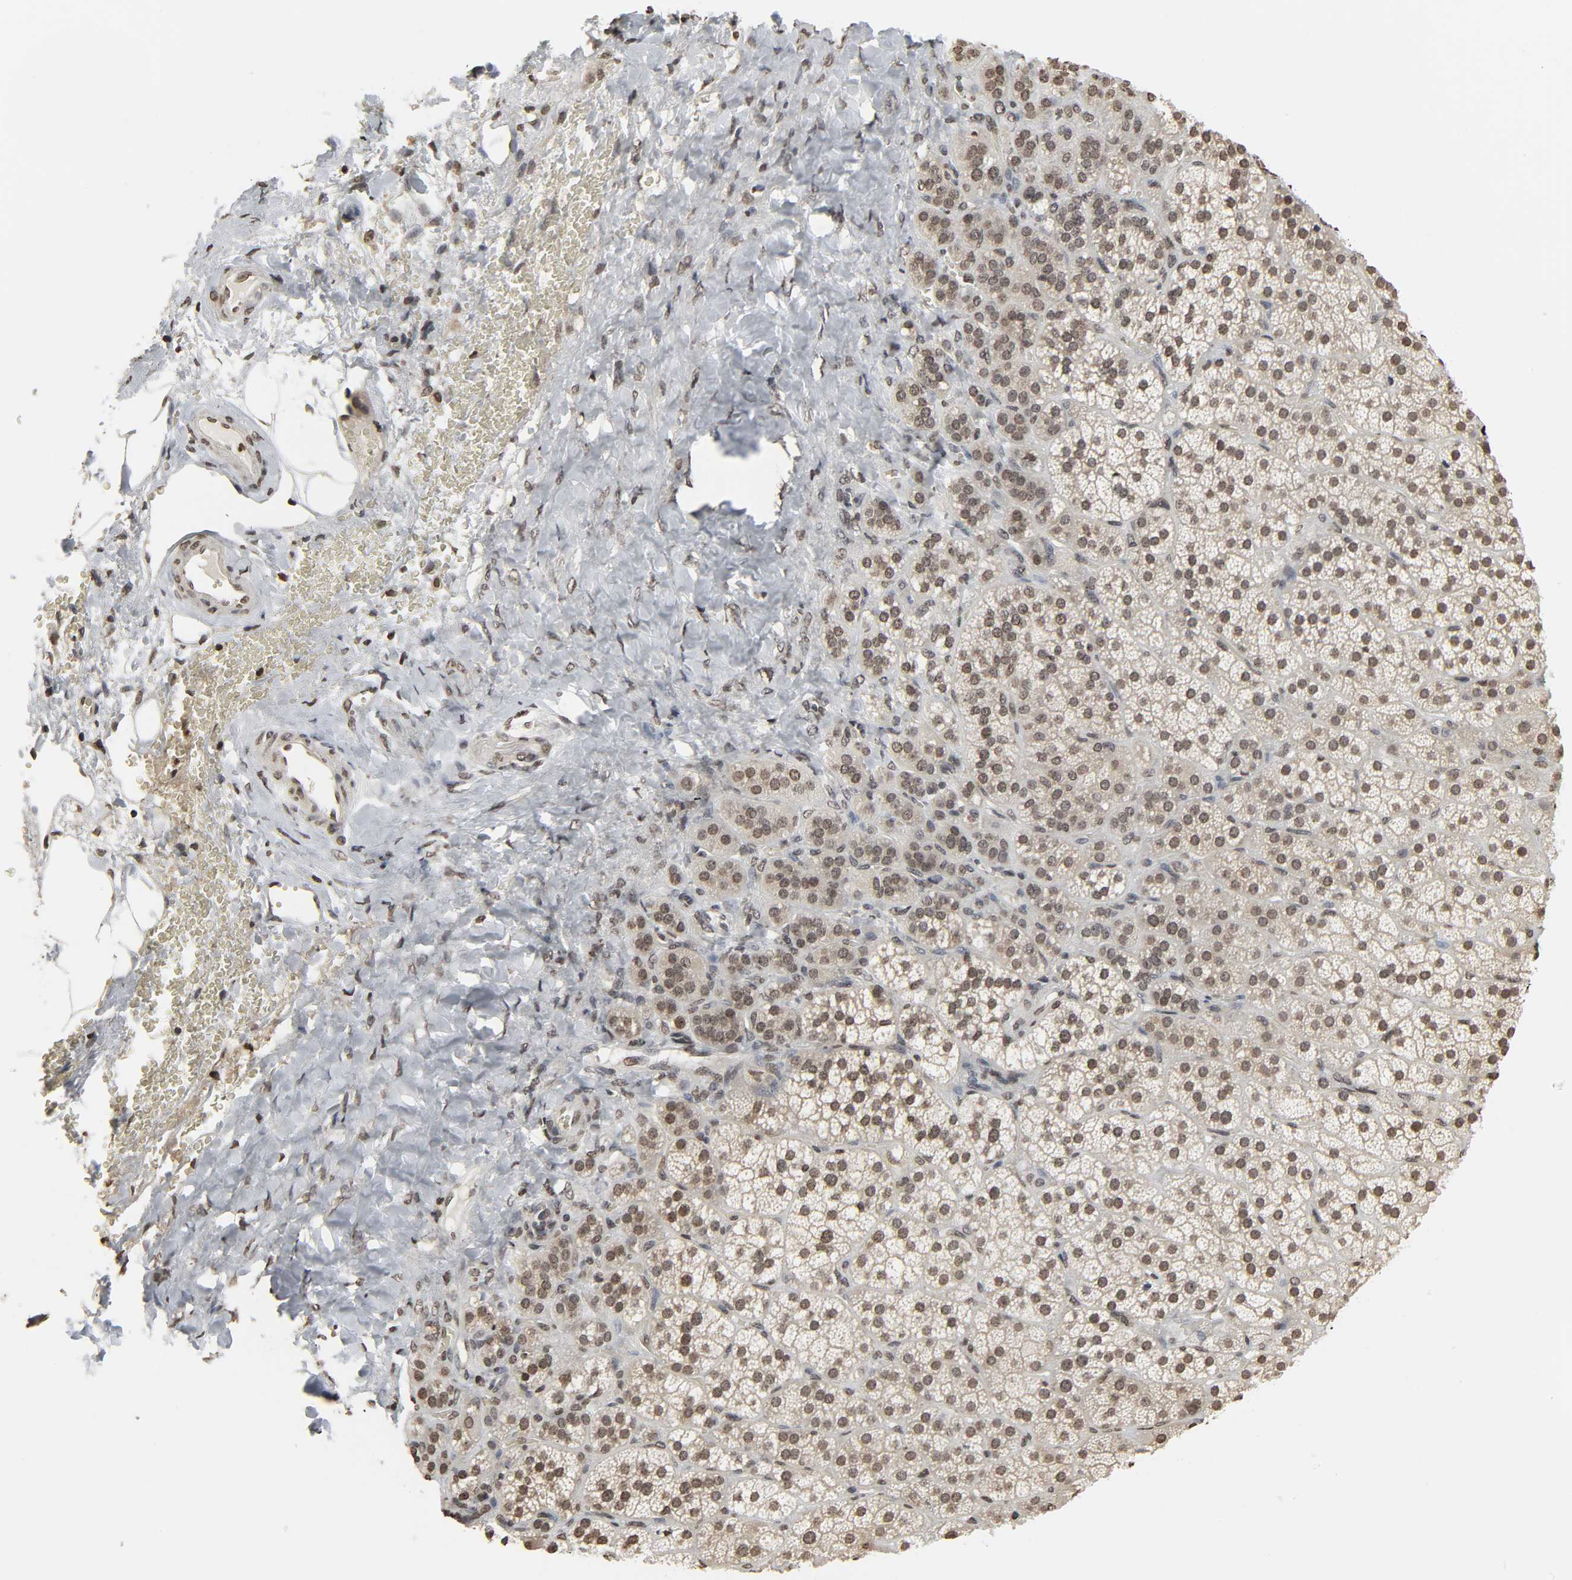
{"staining": {"intensity": "moderate", "quantity": ">75%", "location": "nuclear"}, "tissue": "adrenal gland", "cell_type": "Glandular cells", "image_type": "normal", "snomed": [{"axis": "morphology", "description": "Normal tissue, NOS"}, {"axis": "topography", "description": "Adrenal gland"}], "caption": "Immunohistochemistry (IHC) photomicrograph of benign adrenal gland: adrenal gland stained using IHC displays medium levels of moderate protein expression localized specifically in the nuclear of glandular cells, appearing as a nuclear brown color.", "gene": "ELAVL1", "patient": {"sex": "female", "age": 71}}